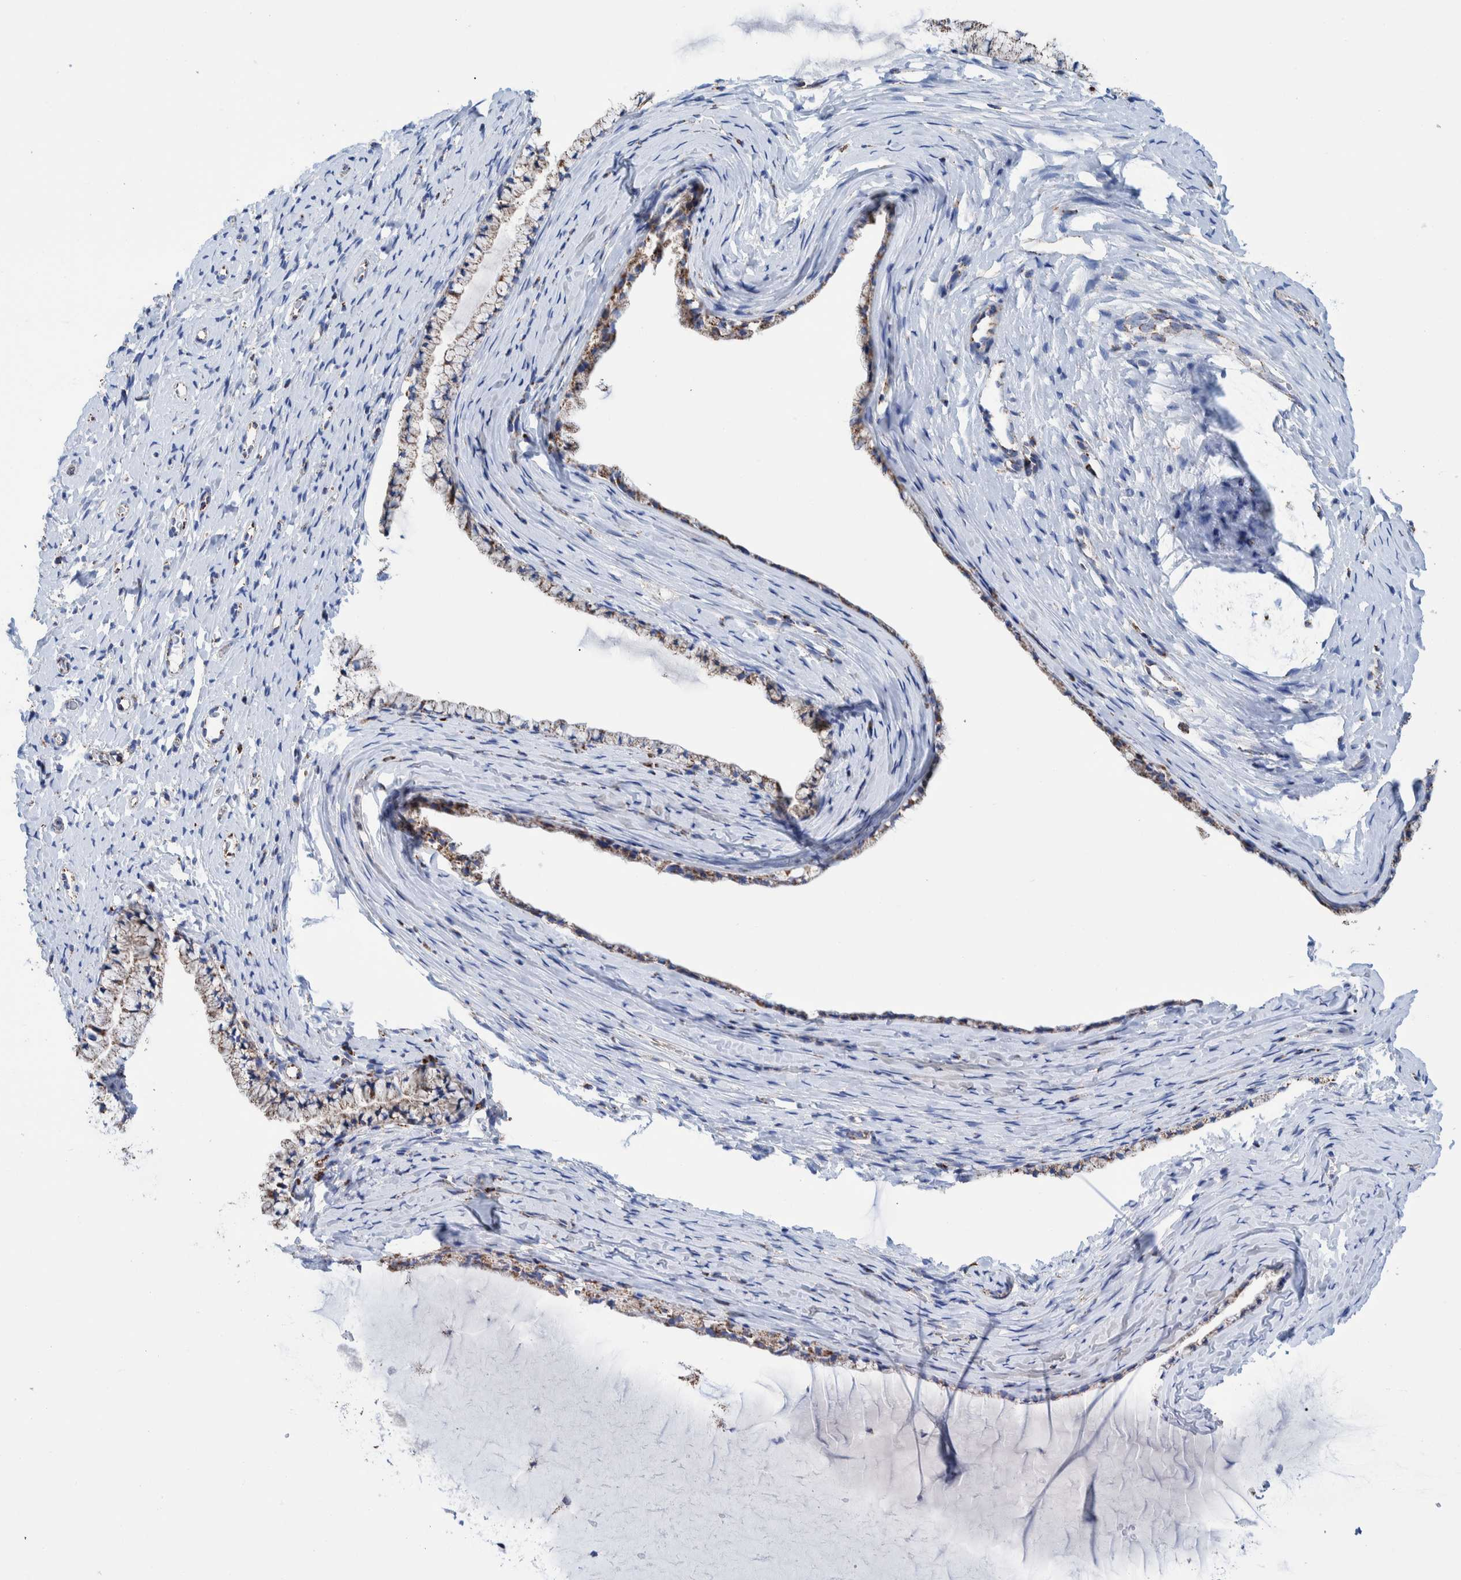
{"staining": {"intensity": "moderate", "quantity": ">75%", "location": "cytoplasmic/membranous"}, "tissue": "cervix", "cell_type": "Glandular cells", "image_type": "normal", "snomed": [{"axis": "morphology", "description": "Normal tissue, NOS"}, {"axis": "topography", "description": "Cervix"}], "caption": "Brown immunohistochemical staining in unremarkable cervix displays moderate cytoplasmic/membranous expression in about >75% of glandular cells. The protein is stained brown, and the nuclei are stained in blue (DAB IHC with brightfield microscopy, high magnification).", "gene": "DECR1", "patient": {"sex": "female", "age": 72}}